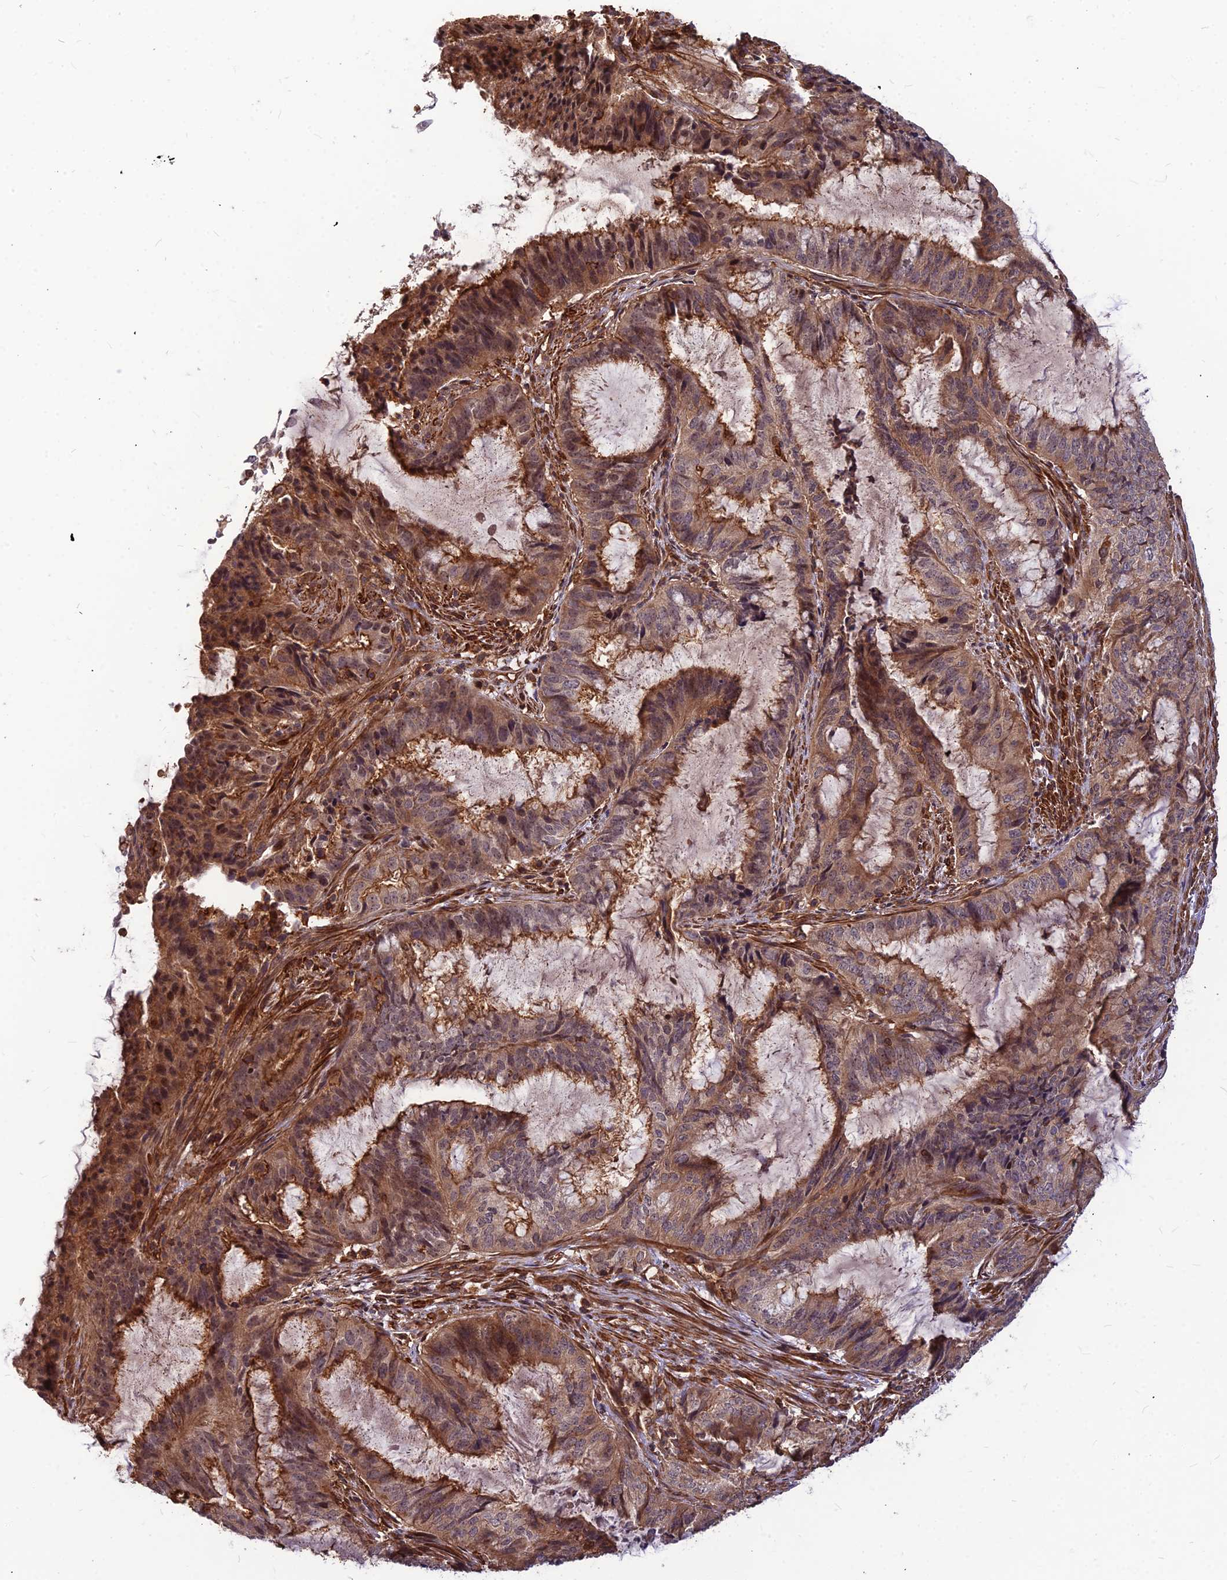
{"staining": {"intensity": "moderate", "quantity": ">75%", "location": "cytoplasmic/membranous"}, "tissue": "endometrial cancer", "cell_type": "Tumor cells", "image_type": "cancer", "snomed": [{"axis": "morphology", "description": "Adenocarcinoma, NOS"}, {"axis": "topography", "description": "Endometrium"}], "caption": "Protein analysis of endometrial cancer (adenocarcinoma) tissue reveals moderate cytoplasmic/membranous positivity in about >75% of tumor cells.", "gene": "ZNF467", "patient": {"sex": "female", "age": 51}}